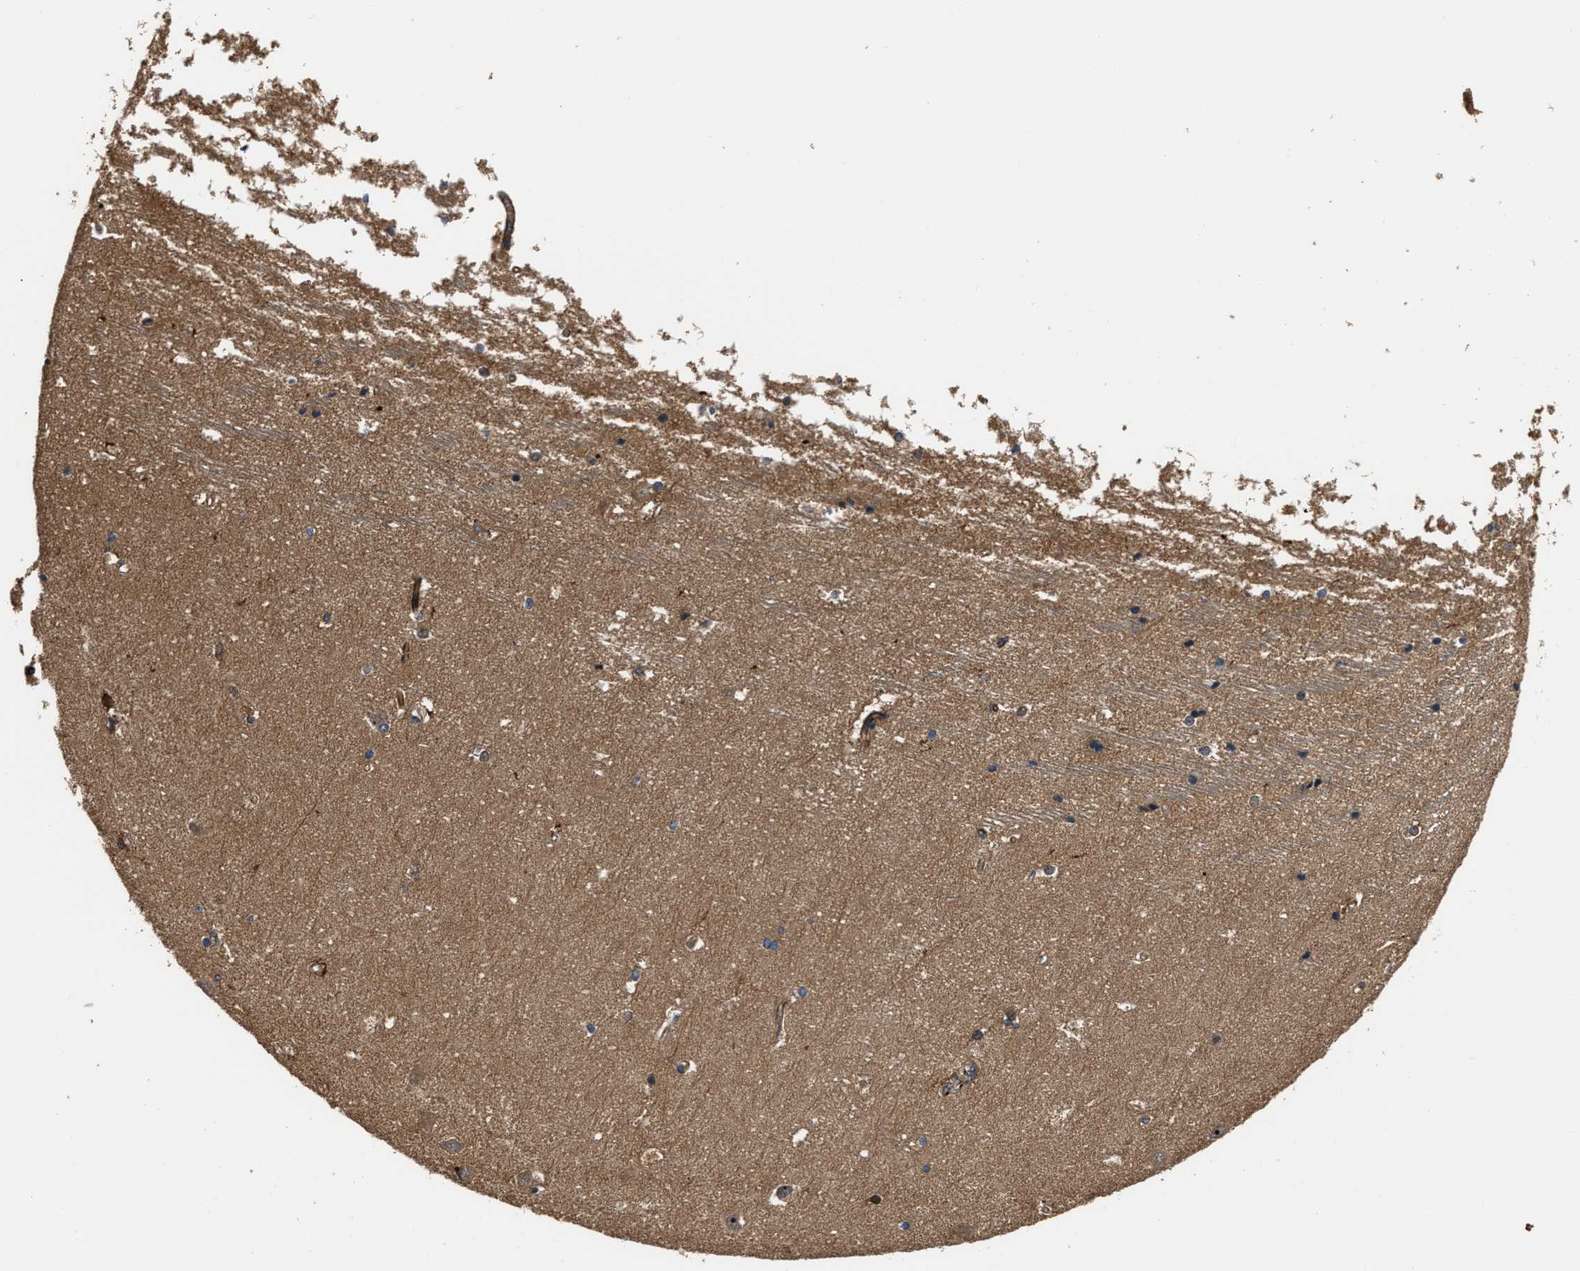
{"staining": {"intensity": "moderate", "quantity": "<25%", "location": "cytoplasmic/membranous,nuclear"}, "tissue": "hippocampus", "cell_type": "Glial cells", "image_type": "normal", "snomed": [{"axis": "morphology", "description": "Normal tissue, NOS"}, {"axis": "topography", "description": "Hippocampus"}], "caption": "A brown stain shows moderate cytoplasmic/membranous,nuclear expression of a protein in glial cells of normal human hippocampus.", "gene": "ALDH3A2", "patient": {"sex": "male", "age": 45}}